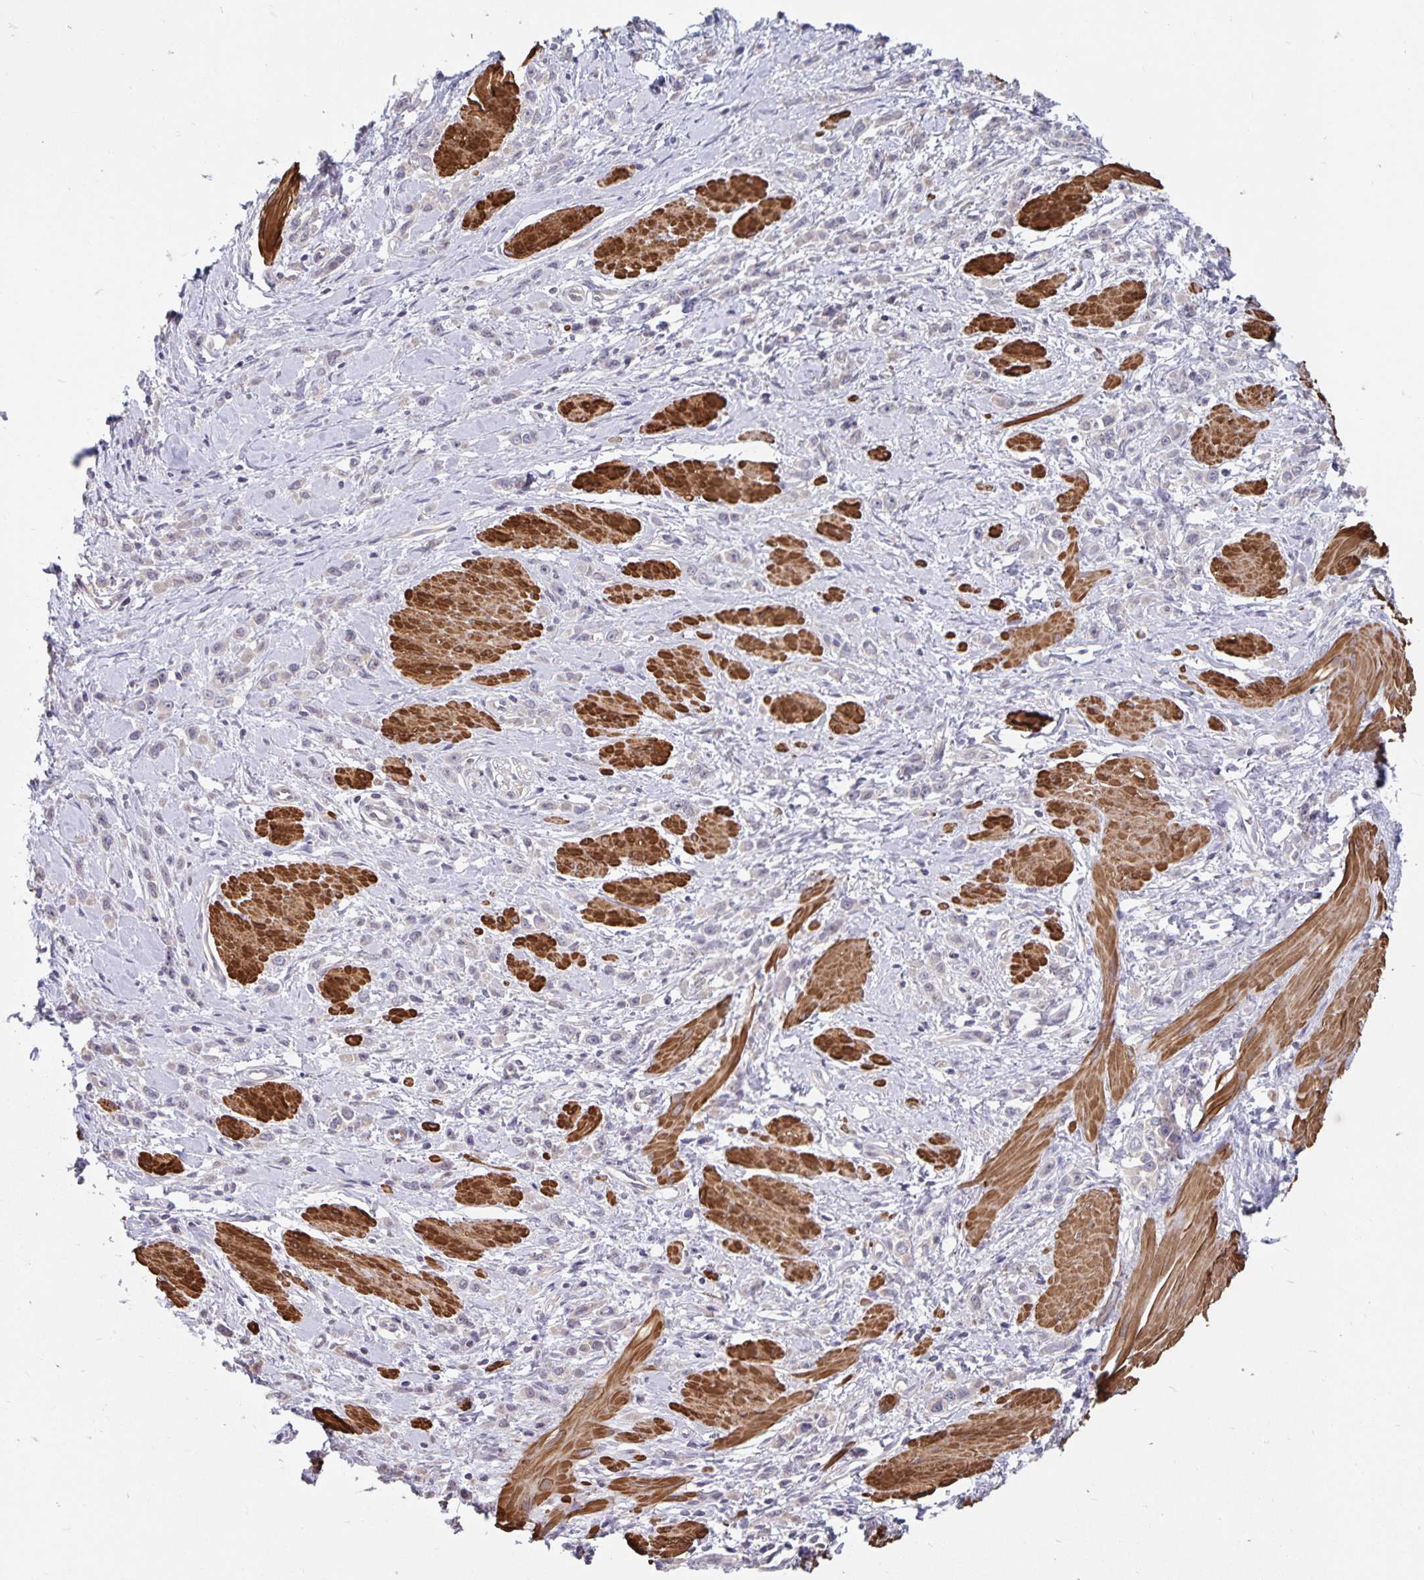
{"staining": {"intensity": "negative", "quantity": "none", "location": "none"}, "tissue": "stomach cancer", "cell_type": "Tumor cells", "image_type": "cancer", "snomed": [{"axis": "morphology", "description": "Adenocarcinoma, NOS"}, {"axis": "topography", "description": "Stomach"}], "caption": "Stomach cancer (adenocarcinoma) stained for a protein using immunohistochemistry (IHC) demonstrates no expression tumor cells.", "gene": "BAG6", "patient": {"sex": "male", "age": 47}}